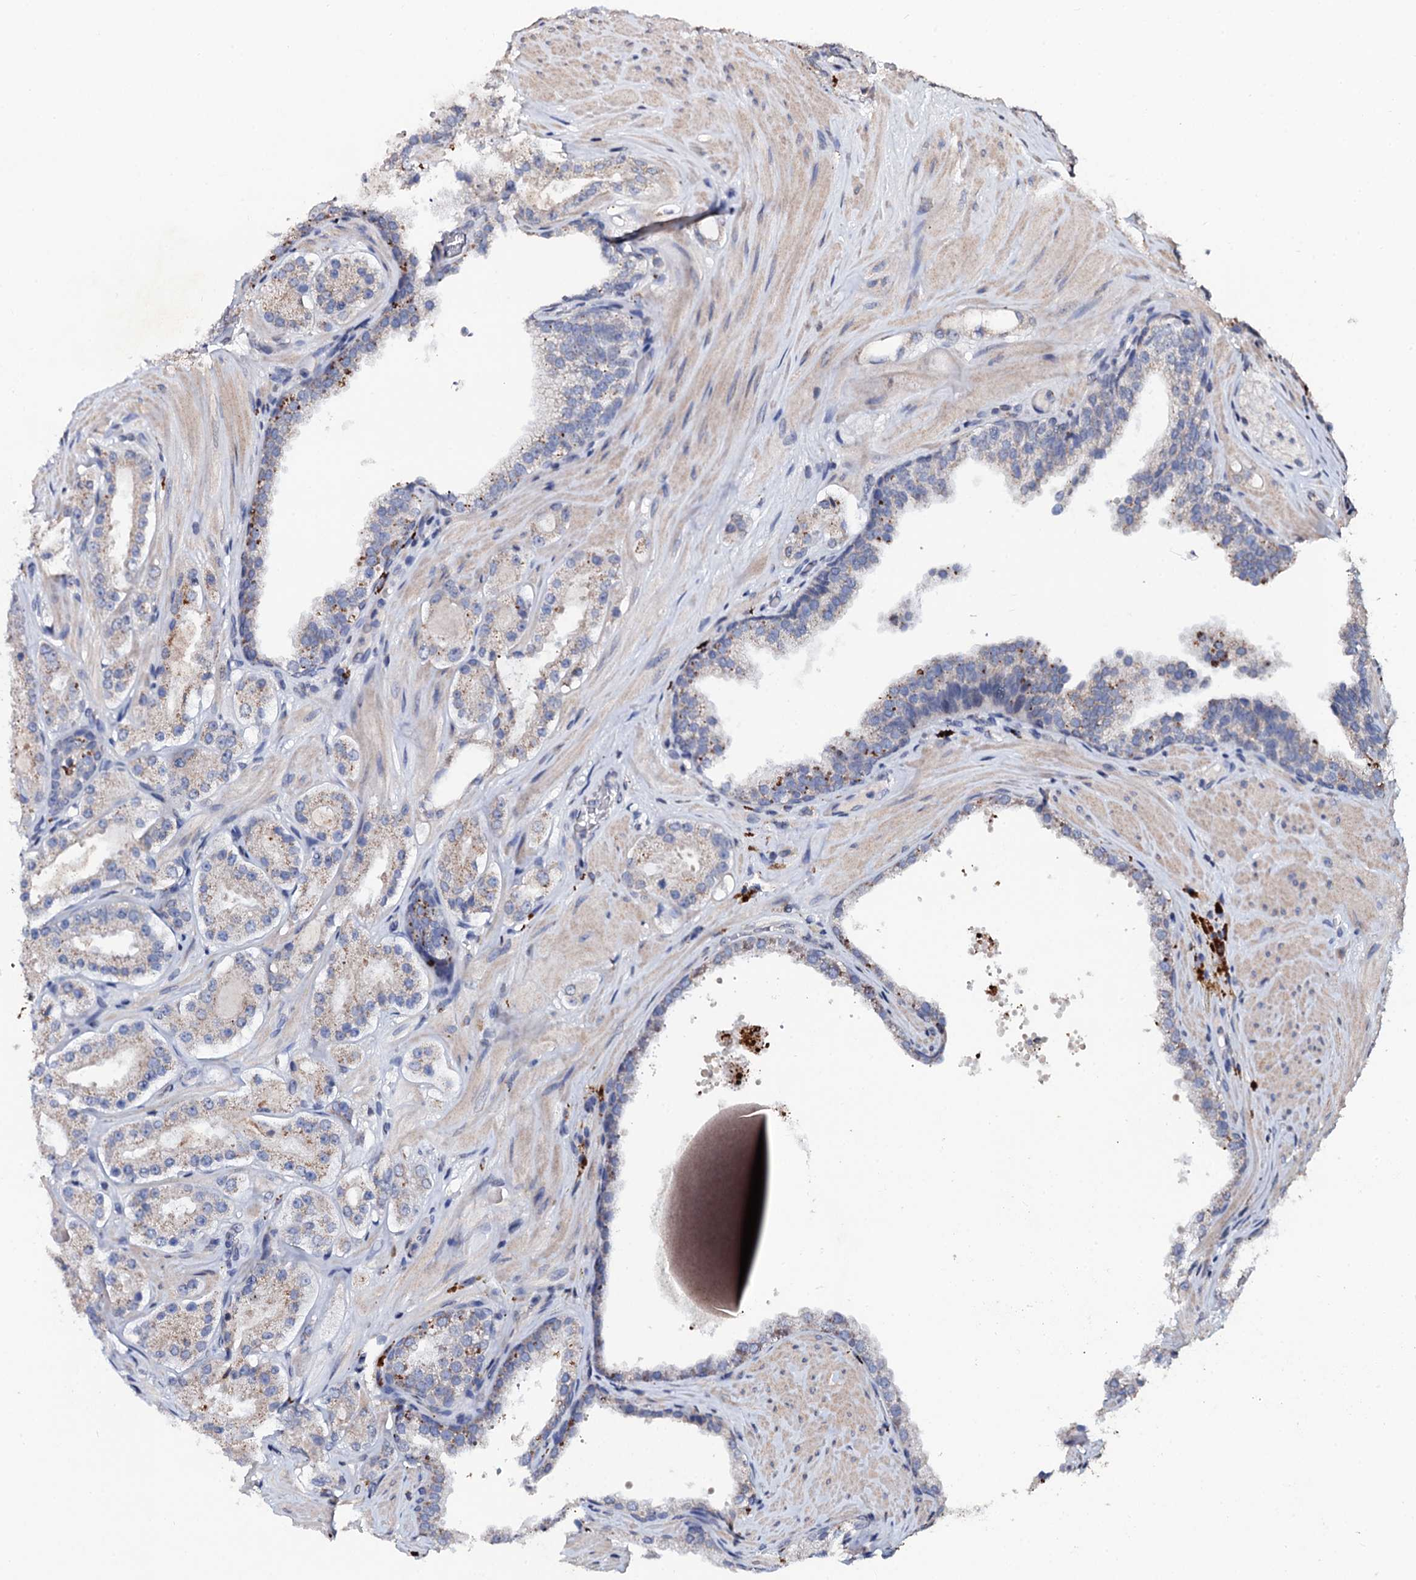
{"staining": {"intensity": "weak", "quantity": "25%-75%", "location": "cytoplasmic/membranous"}, "tissue": "prostate cancer", "cell_type": "Tumor cells", "image_type": "cancer", "snomed": [{"axis": "morphology", "description": "Adenocarcinoma, High grade"}, {"axis": "topography", "description": "Prostate"}], "caption": "IHC image of human prostate cancer stained for a protein (brown), which demonstrates low levels of weak cytoplasmic/membranous staining in about 25%-75% of tumor cells.", "gene": "SLC37A4", "patient": {"sex": "male", "age": 65}}